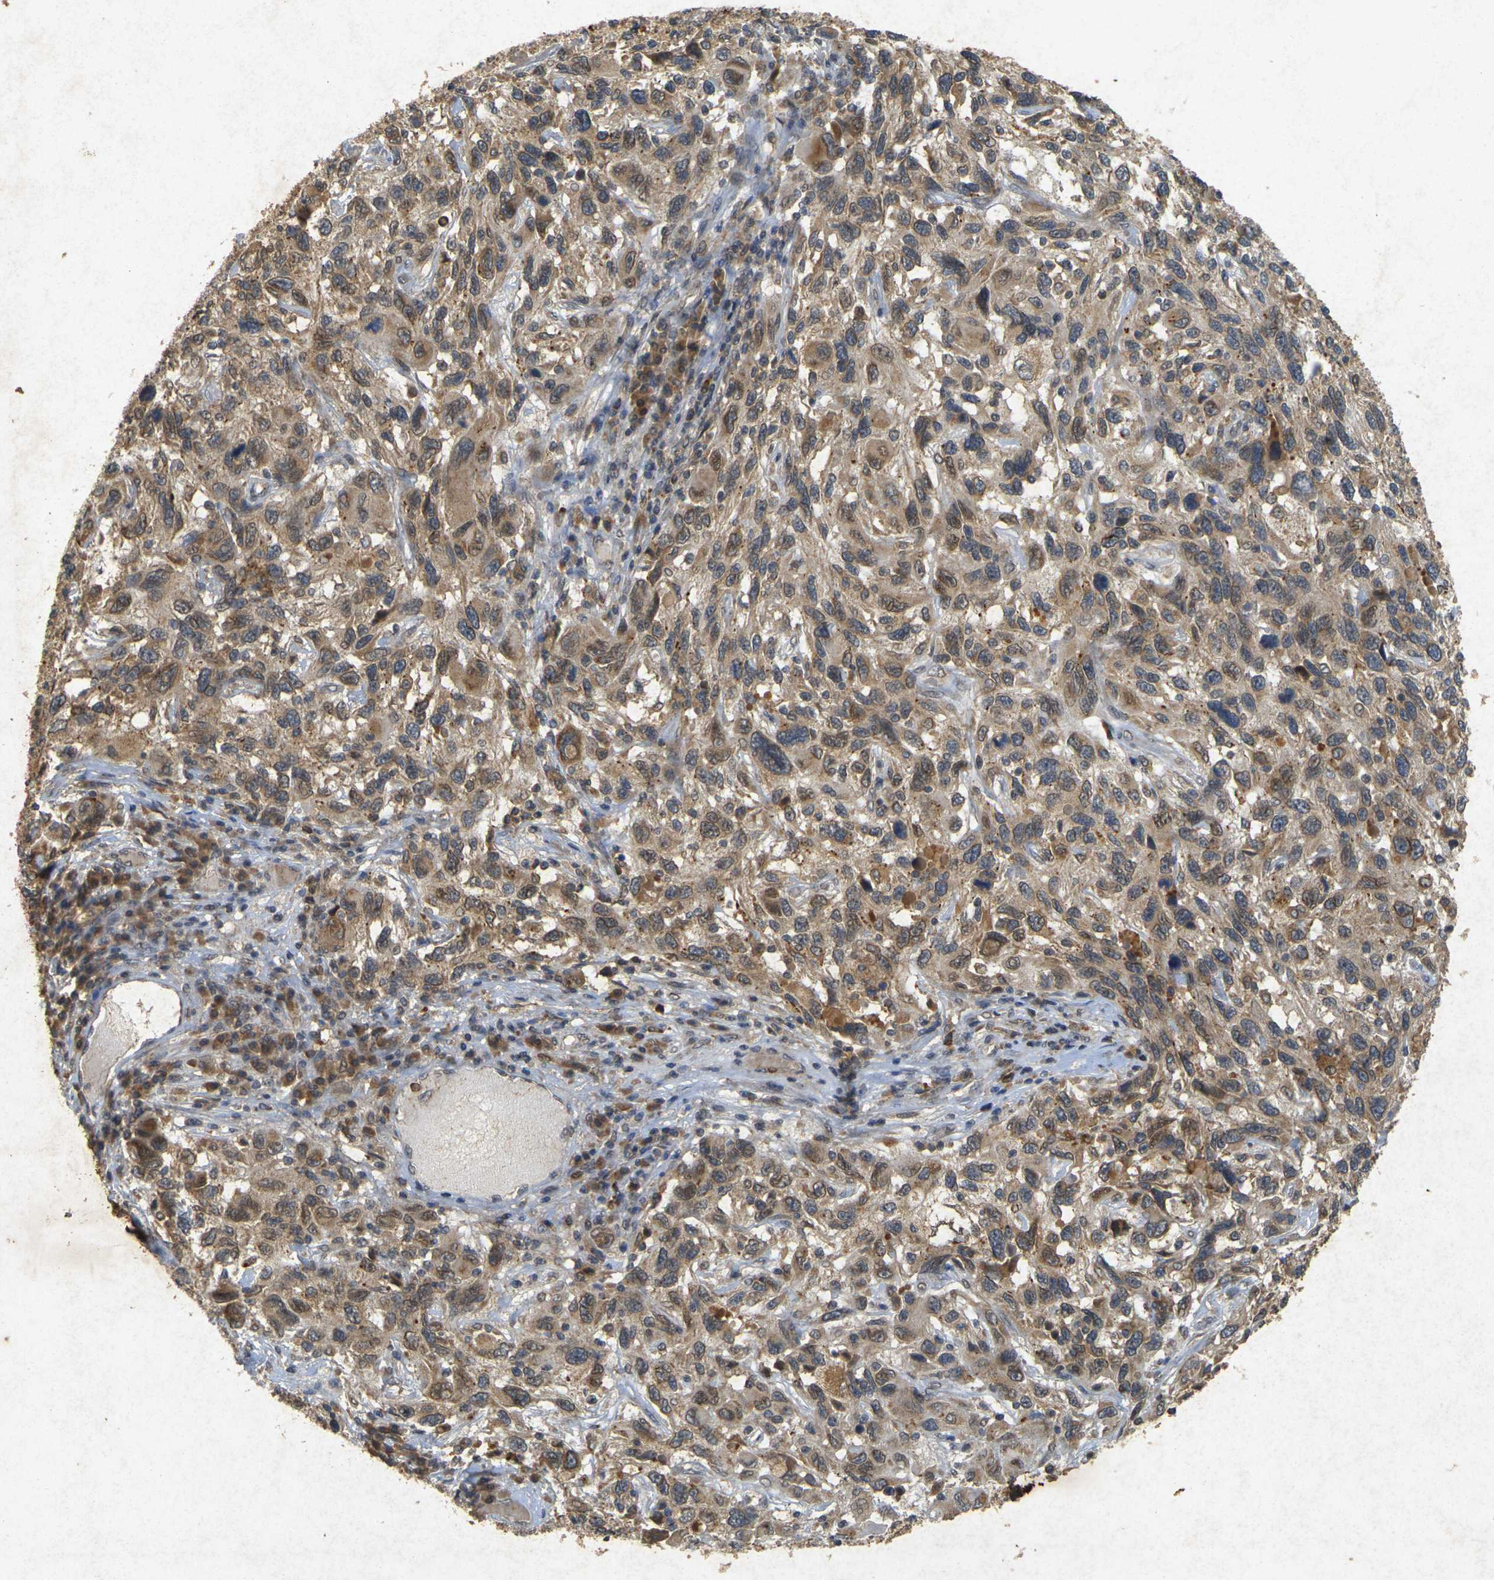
{"staining": {"intensity": "moderate", "quantity": ">75%", "location": "cytoplasmic/membranous"}, "tissue": "melanoma", "cell_type": "Tumor cells", "image_type": "cancer", "snomed": [{"axis": "morphology", "description": "Malignant melanoma, NOS"}, {"axis": "topography", "description": "Skin"}], "caption": "Protein staining of malignant melanoma tissue displays moderate cytoplasmic/membranous expression in about >75% of tumor cells. (DAB (3,3'-diaminobenzidine) = brown stain, brightfield microscopy at high magnification).", "gene": "ERN1", "patient": {"sex": "male", "age": 53}}